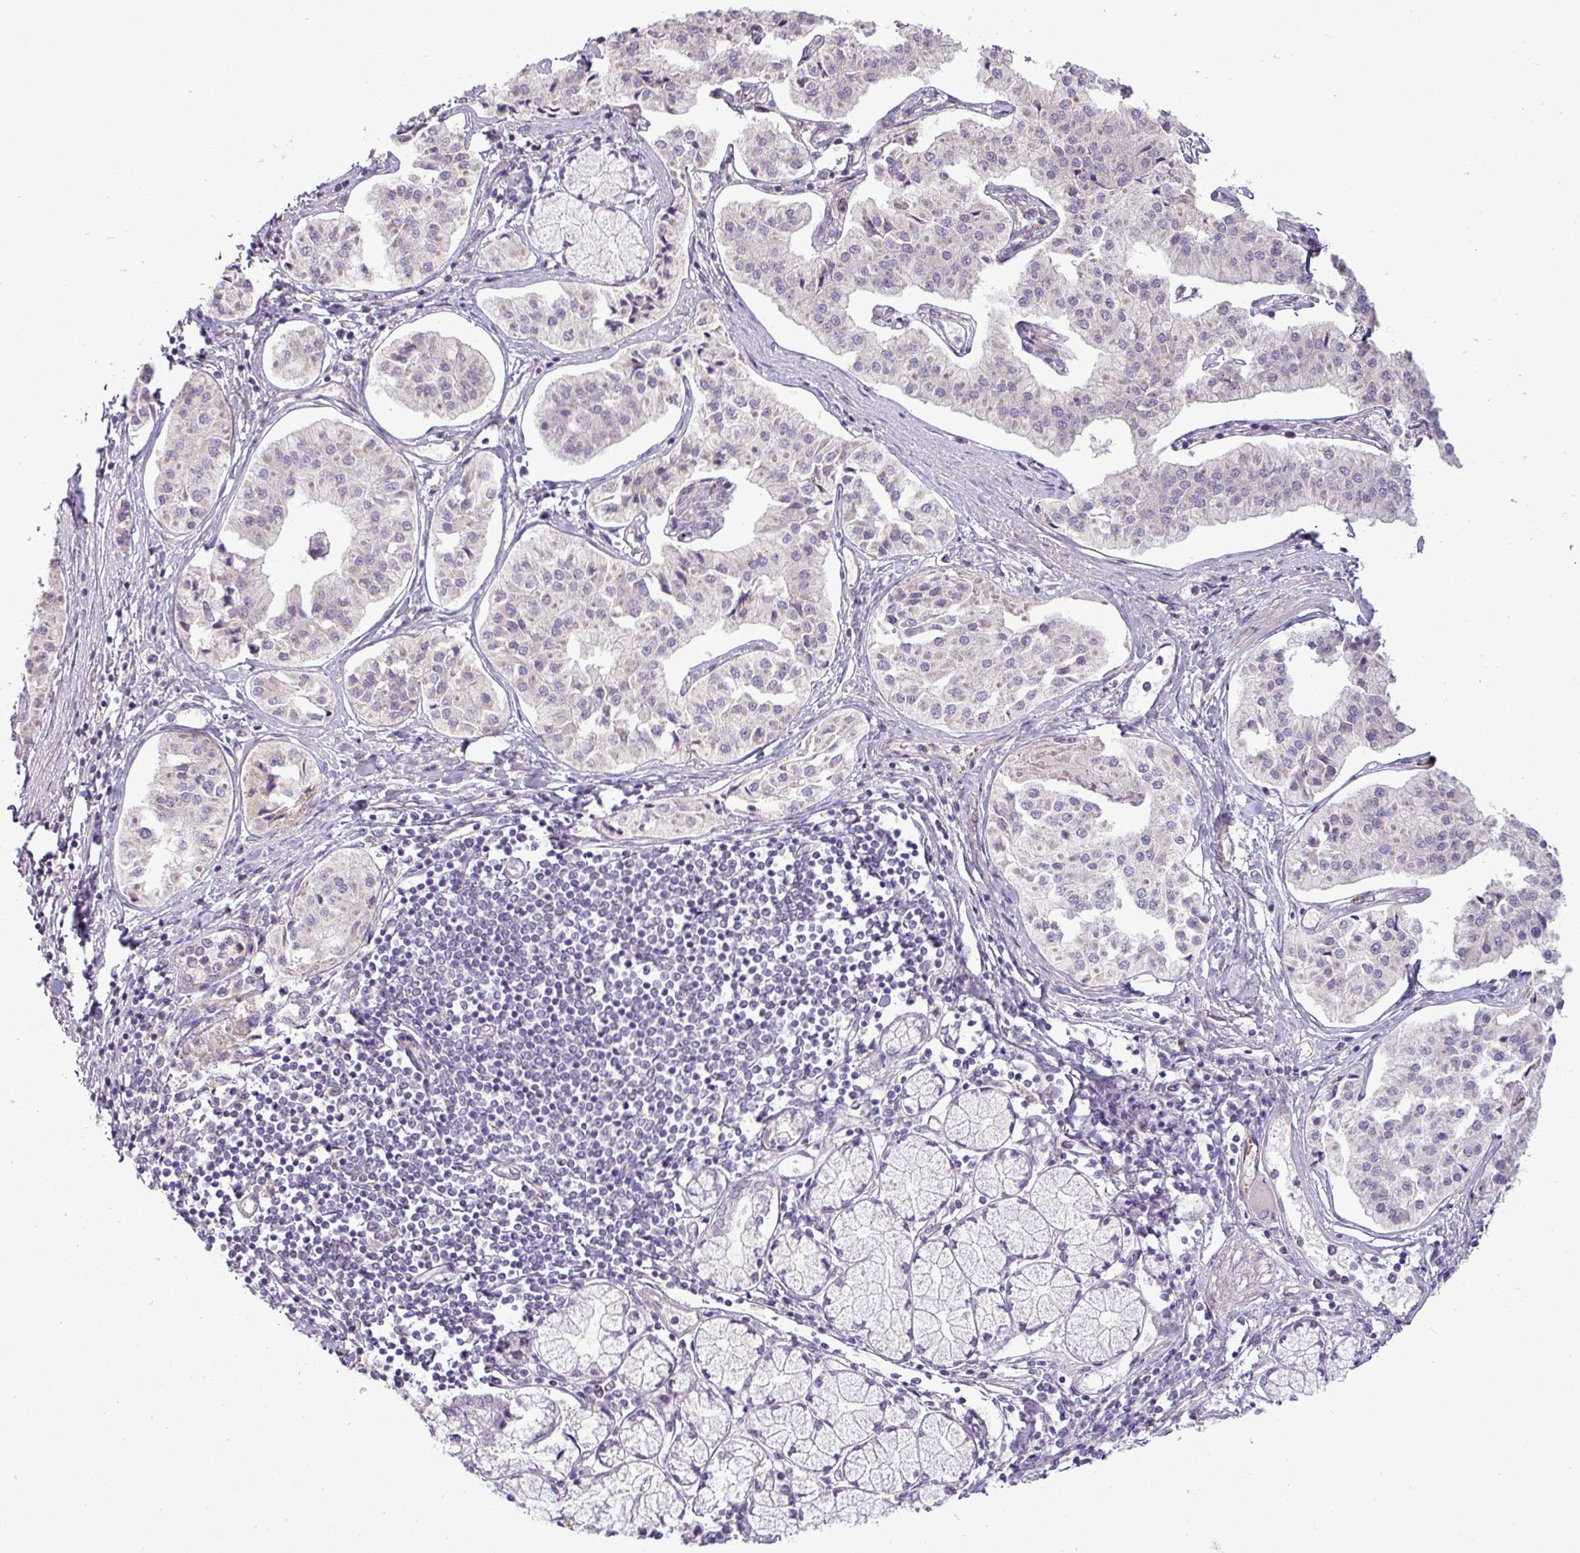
{"staining": {"intensity": "negative", "quantity": "none", "location": "none"}, "tissue": "pancreatic cancer", "cell_type": "Tumor cells", "image_type": "cancer", "snomed": [{"axis": "morphology", "description": "Adenocarcinoma, NOS"}, {"axis": "topography", "description": "Pancreas"}], "caption": "High magnification brightfield microscopy of pancreatic cancer (adenocarcinoma) stained with DAB (brown) and counterstained with hematoxylin (blue): tumor cells show no significant positivity.", "gene": "APOM", "patient": {"sex": "female", "age": 50}}